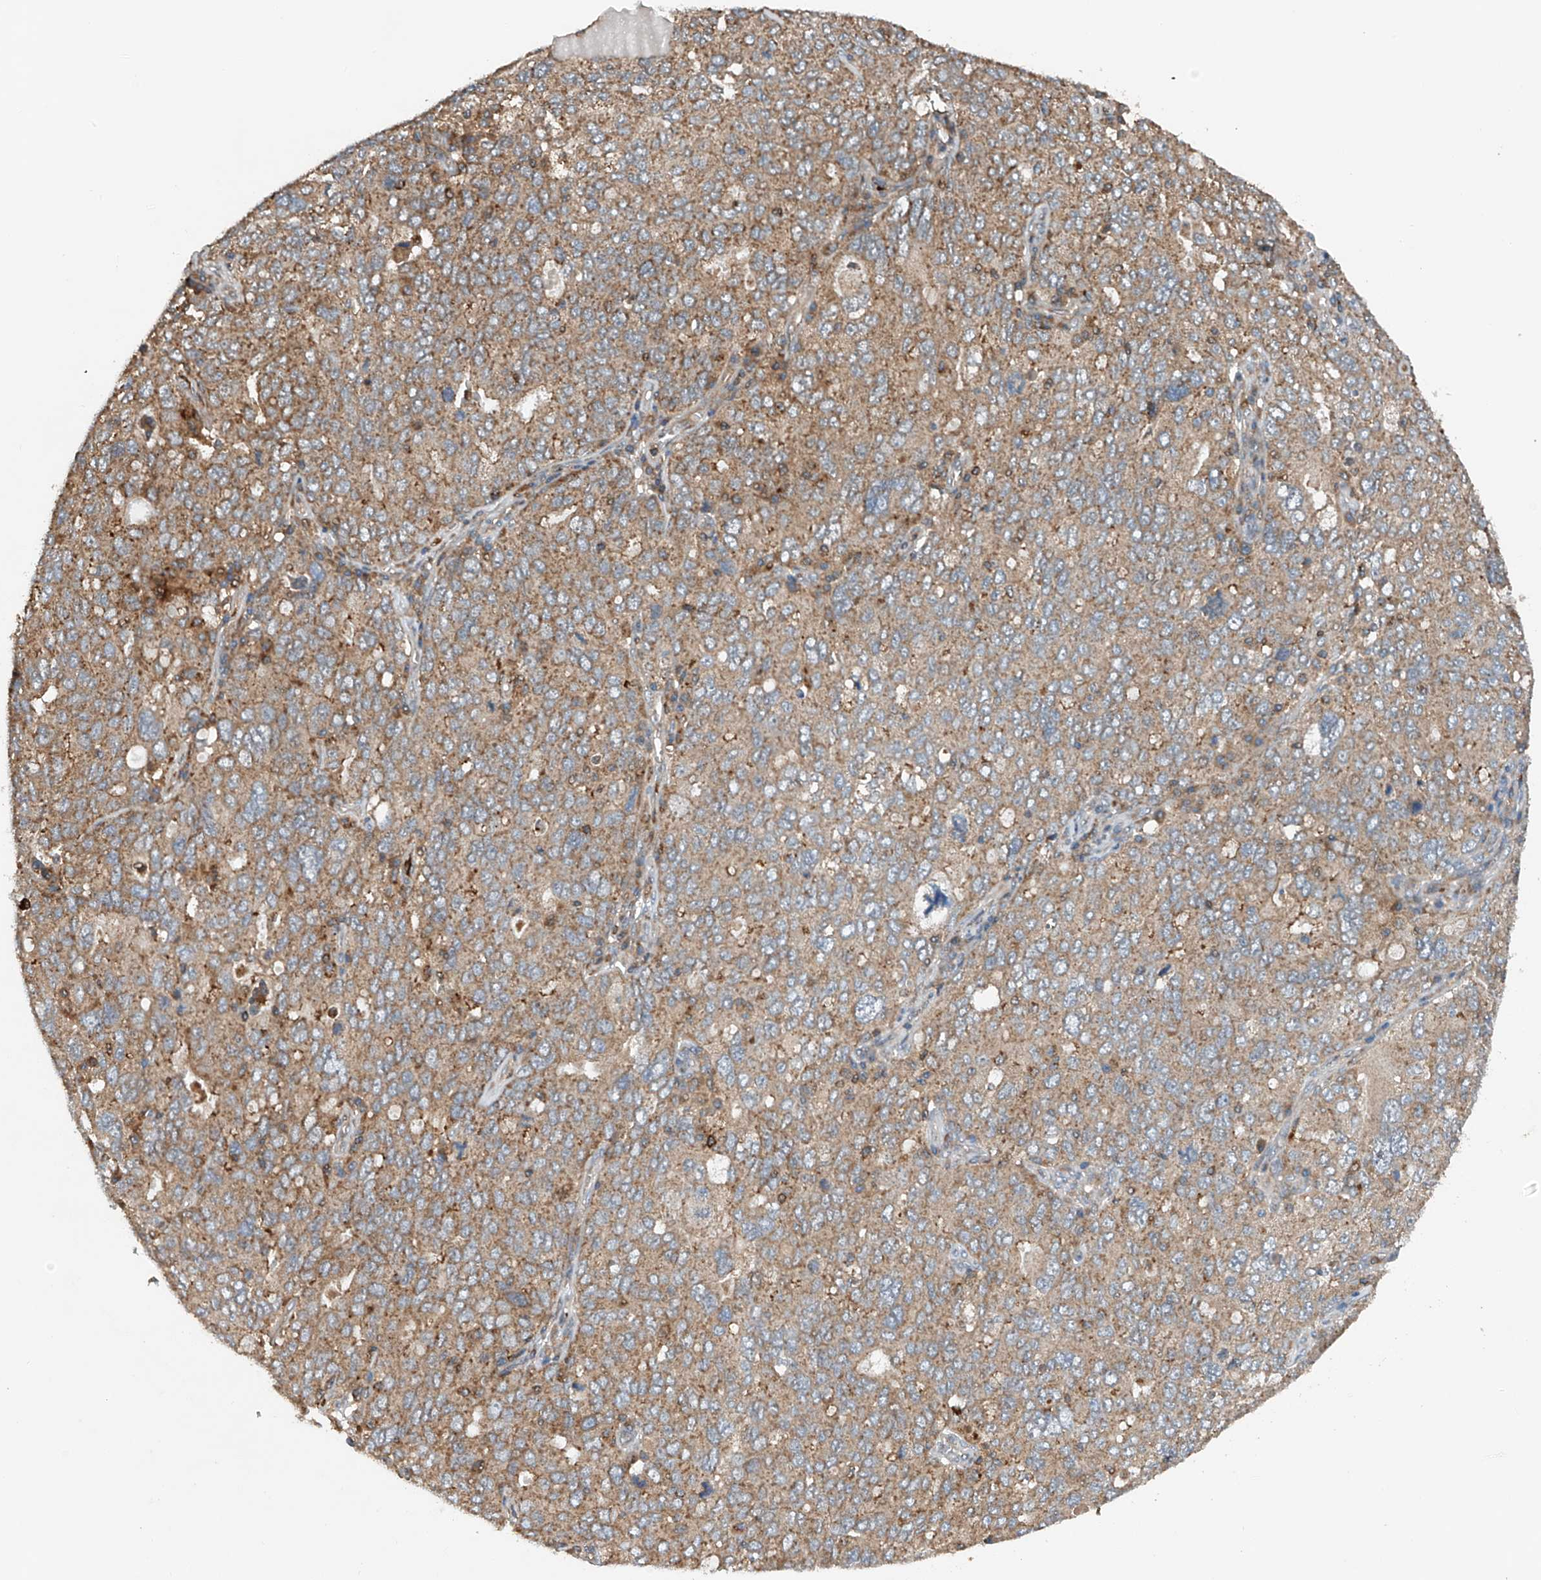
{"staining": {"intensity": "moderate", "quantity": "25%-75%", "location": "cytoplasmic/membranous"}, "tissue": "ovarian cancer", "cell_type": "Tumor cells", "image_type": "cancer", "snomed": [{"axis": "morphology", "description": "Carcinoma, endometroid"}, {"axis": "topography", "description": "Ovary"}], "caption": "About 25%-75% of tumor cells in human ovarian cancer display moderate cytoplasmic/membranous protein expression as visualized by brown immunohistochemical staining.", "gene": "CEP85L", "patient": {"sex": "female", "age": 62}}